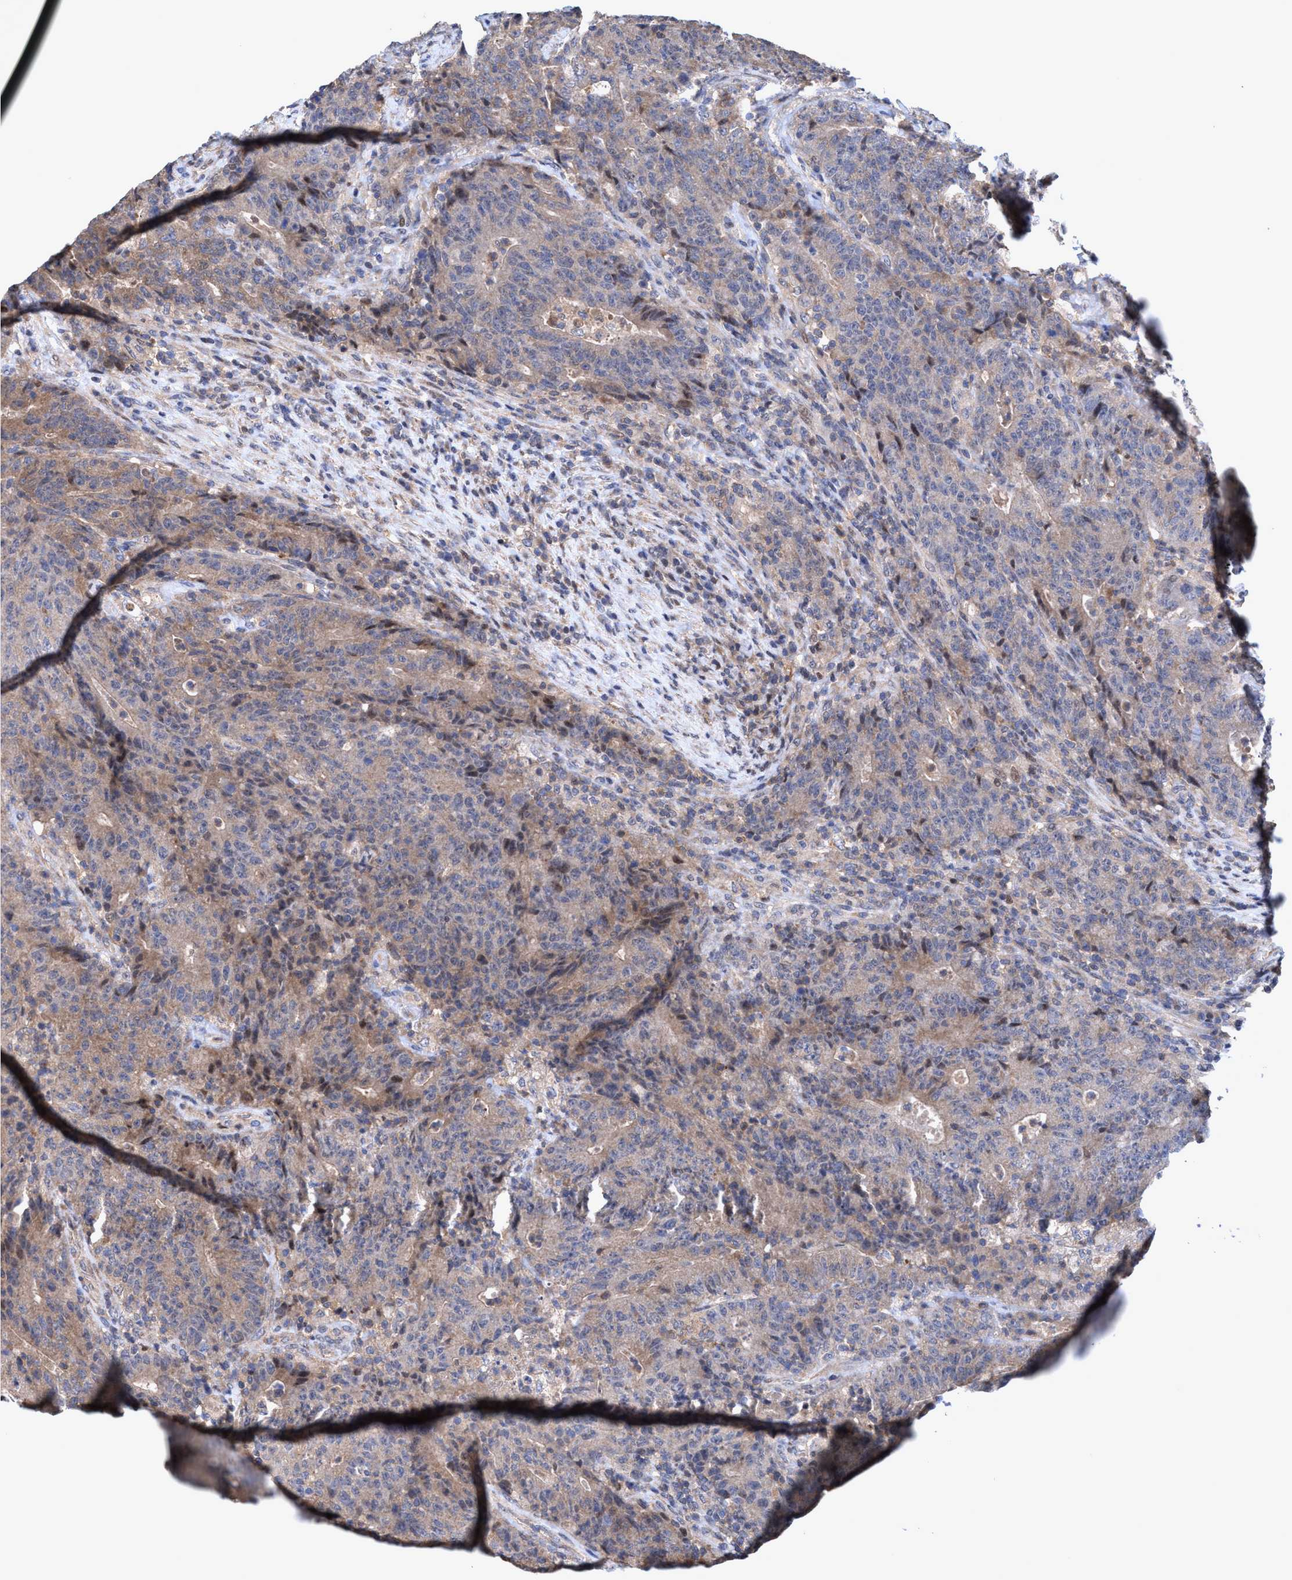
{"staining": {"intensity": "weak", "quantity": ">75%", "location": "cytoplasmic/membranous"}, "tissue": "colorectal cancer", "cell_type": "Tumor cells", "image_type": "cancer", "snomed": [{"axis": "morphology", "description": "Normal tissue, NOS"}, {"axis": "morphology", "description": "Adenocarcinoma, NOS"}, {"axis": "topography", "description": "Colon"}], "caption": "Colorectal adenocarcinoma stained for a protein shows weak cytoplasmic/membranous positivity in tumor cells.", "gene": "ZNF677", "patient": {"sex": "female", "age": 75}}